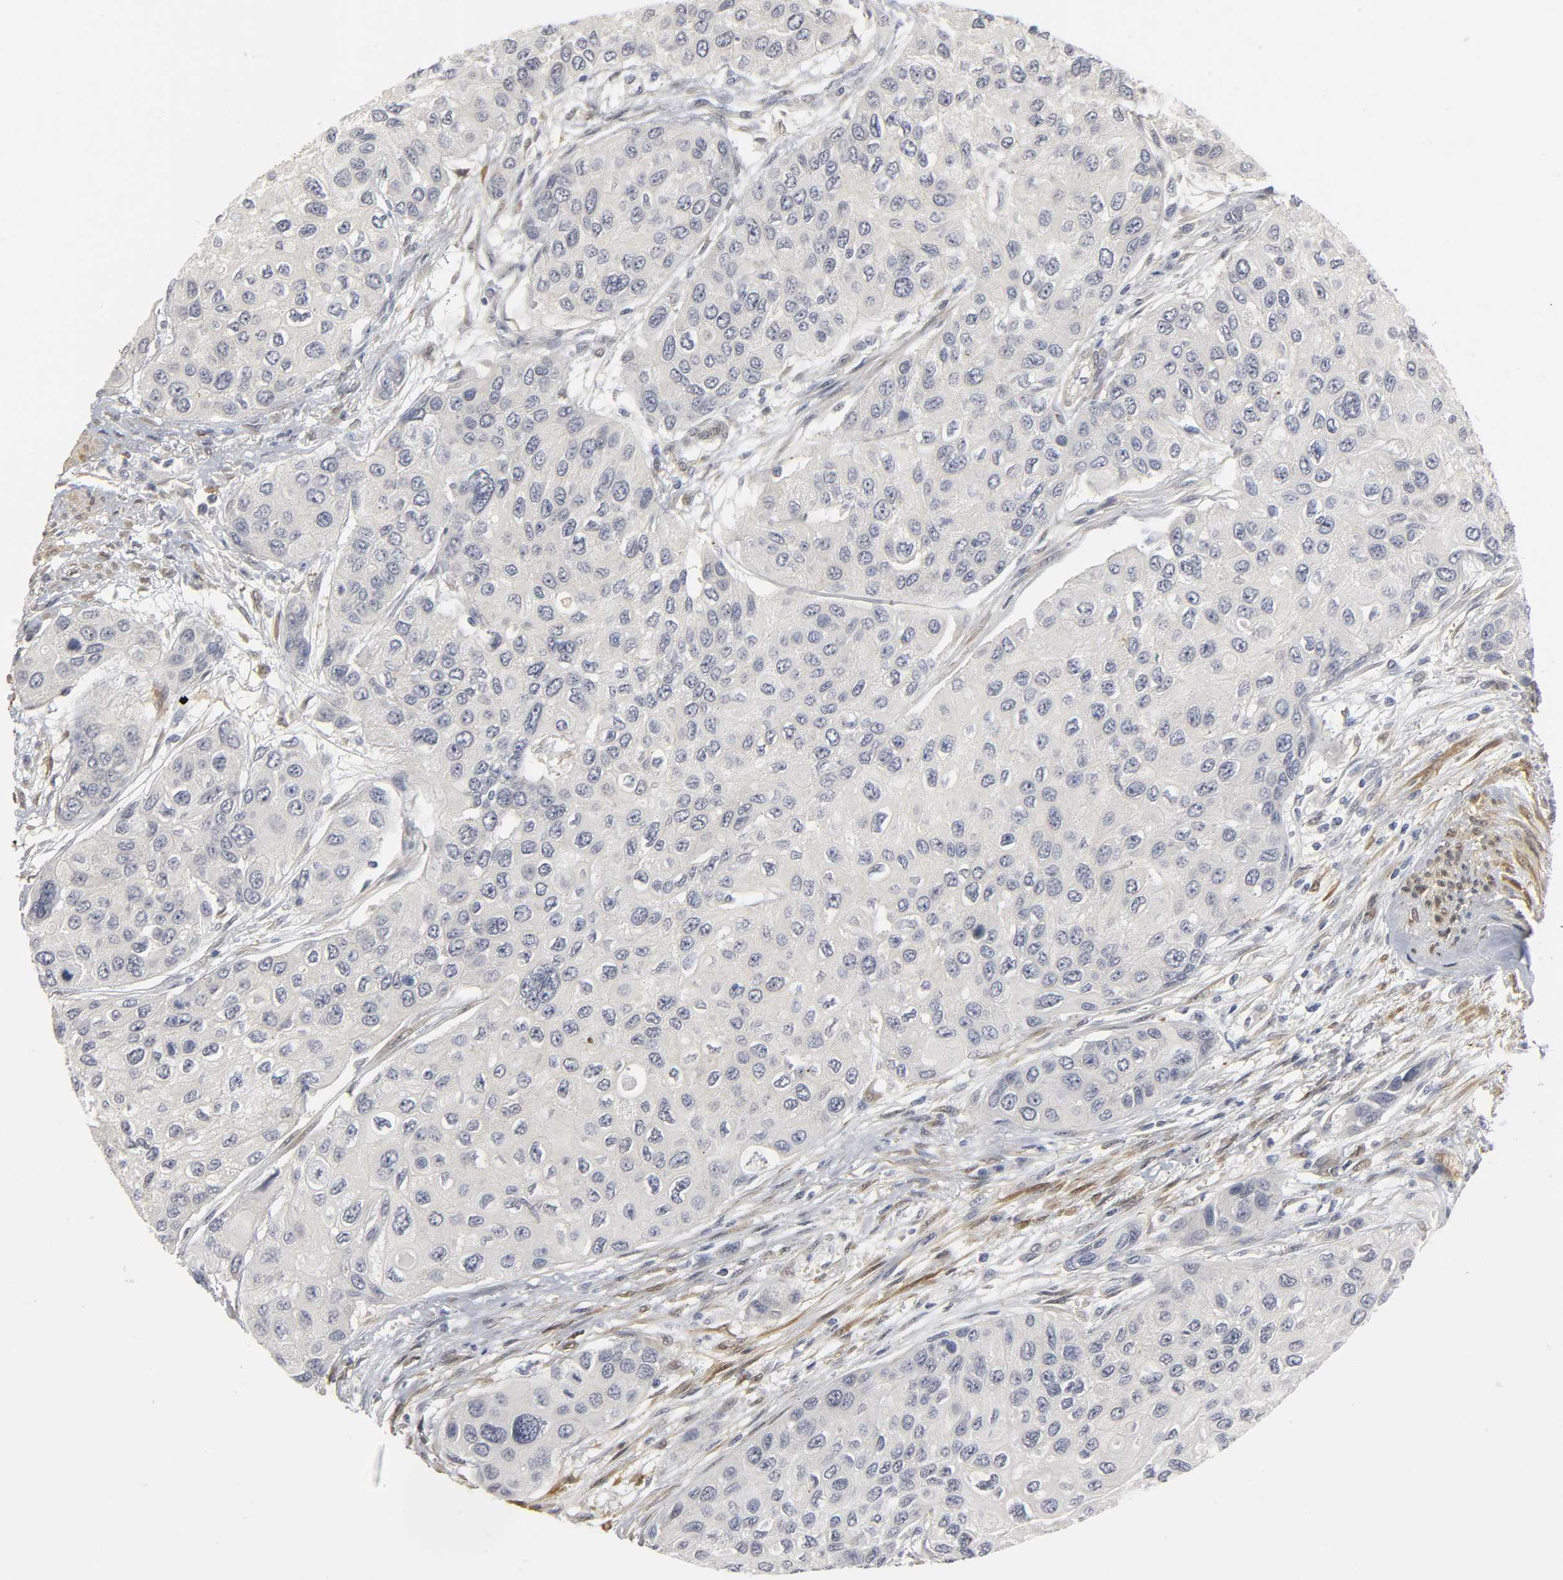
{"staining": {"intensity": "negative", "quantity": "none", "location": "none"}, "tissue": "urothelial cancer", "cell_type": "Tumor cells", "image_type": "cancer", "snomed": [{"axis": "morphology", "description": "Urothelial carcinoma, High grade"}, {"axis": "topography", "description": "Urinary bladder"}], "caption": "Human urothelial cancer stained for a protein using immunohistochemistry (IHC) displays no staining in tumor cells.", "gene": "PDLIM3", "patient": {"sex": "female", "age": 56}}